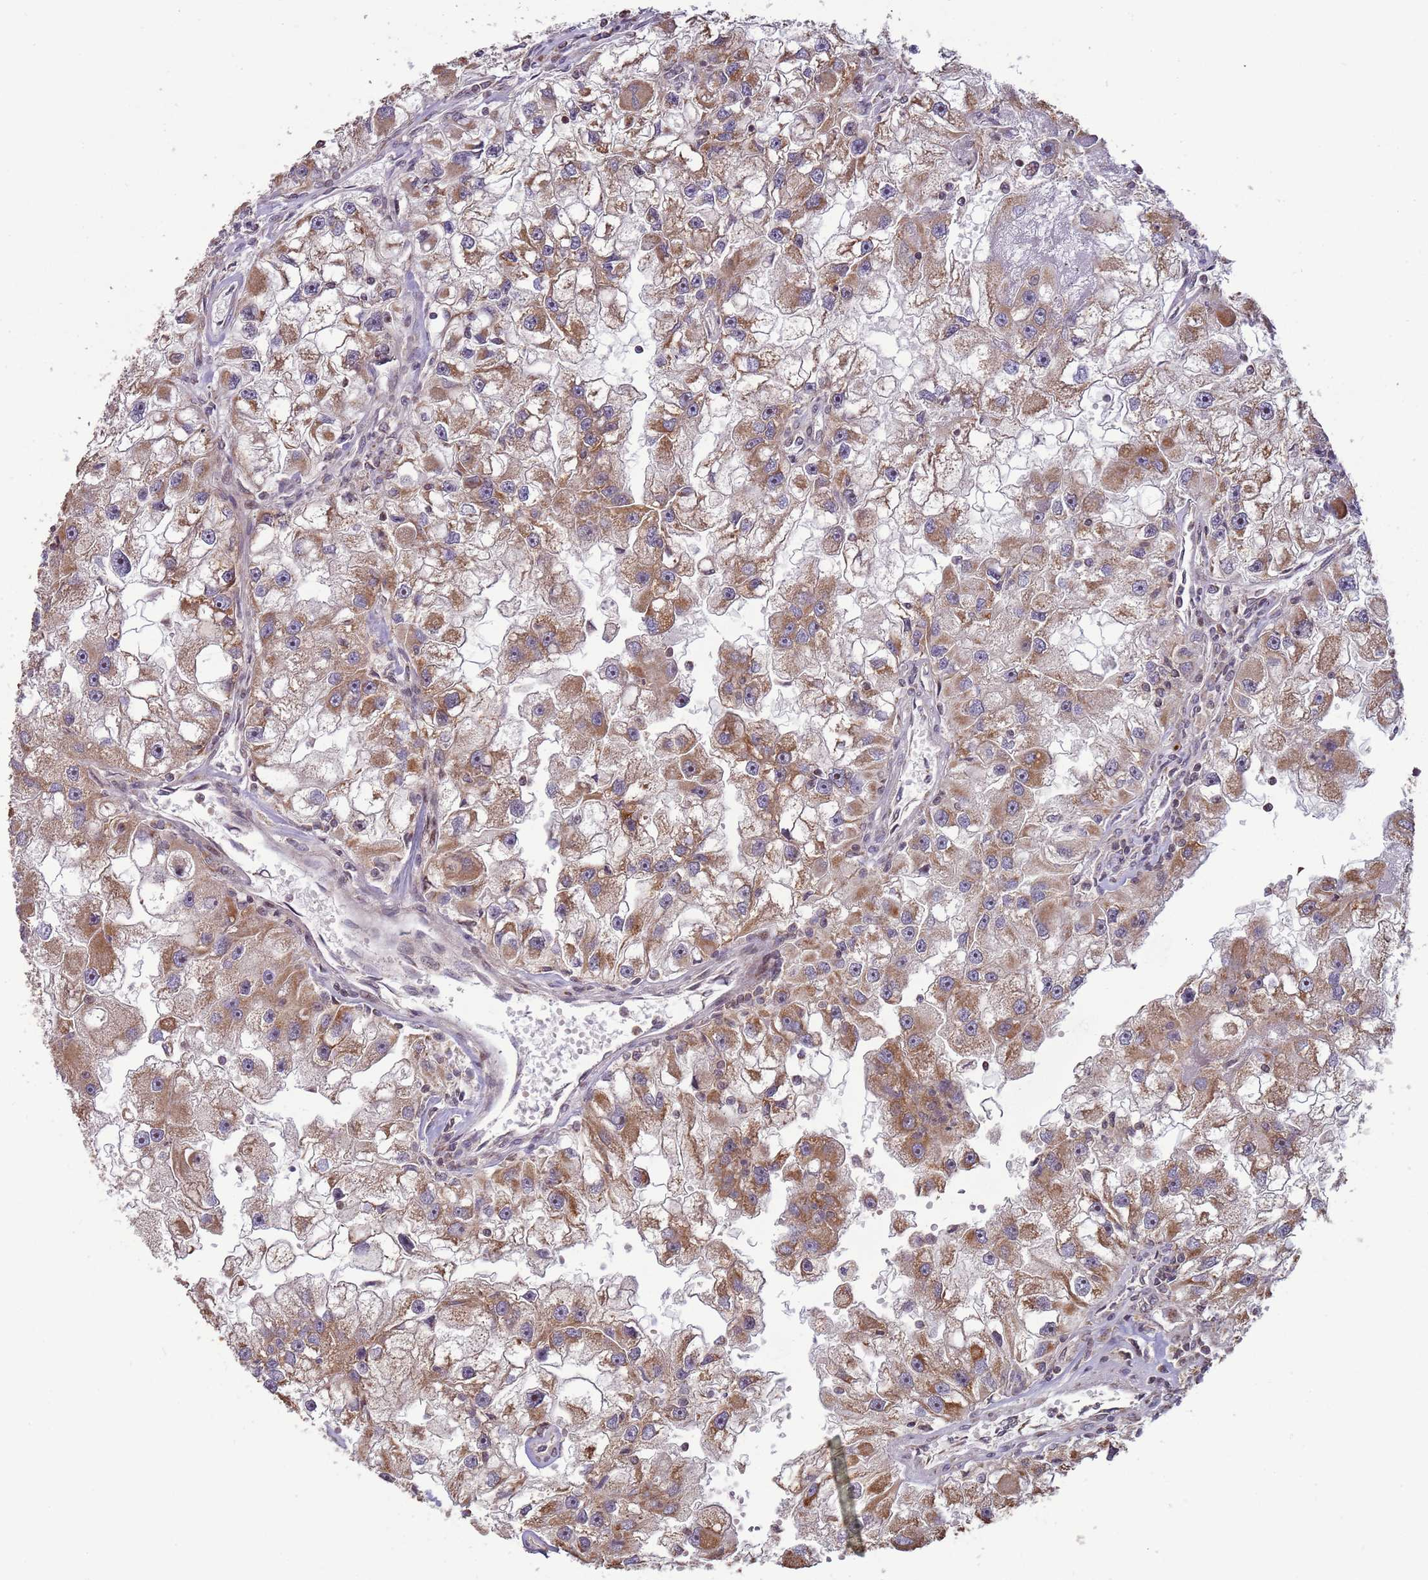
{"staining": {"intensity": "moderate", "quantity": ">75%", "location": "cytoplasmic/membranous"}, "tissue": "renal cancer", "cell_type": "Tumor cells", "image_type": "cancer", "snomed": [{"axis": "morphology", "description": "Adenocarcinoma, NOS"}, {"axis": "topography", "description": "Kidney"}], "caption": "The image exhibits a brown stain indicating the presence of a protein in the cytoplasmic/membranous of tumor cells in renal cancer.", "gene": "RCOR2", "patient": {"sex": "male", "age": 63}}